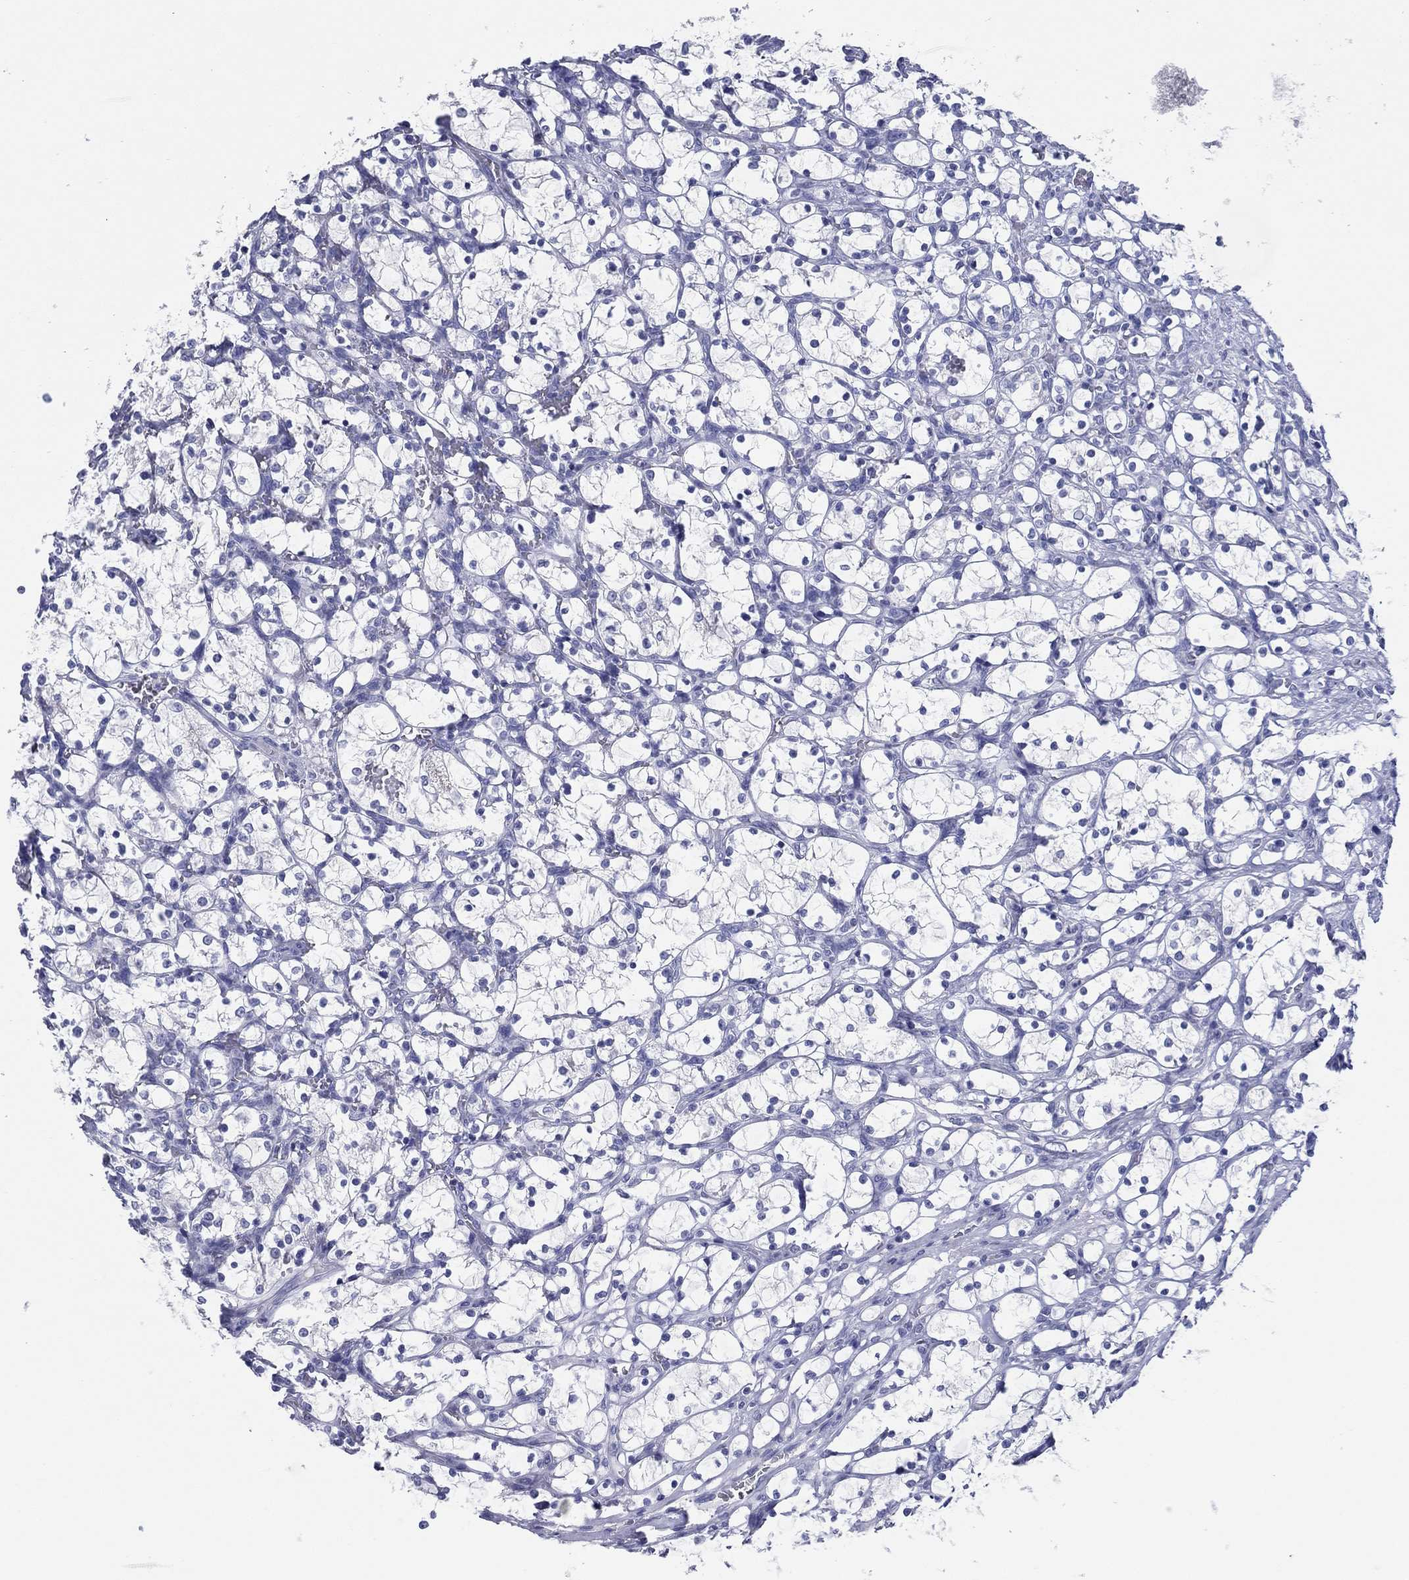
{"staining": {"intensity": "negative", "quantity": "none", "location": "none"}, "tissue": "renal cancer", "cell_type": "Tumor cells", "image_type": "cancer", "snomed": [{"axis": "morphology", "description": "Adenocarcinoma, NOS"}, {"axis": "topography", "description": "Kidney"}], "caption": "Renal cancer was stained to show a protein in brown. There is no significant expression in tumor cells.", "gene": "TFAP2A", "patient": {"sex": "female", "age": 69}}